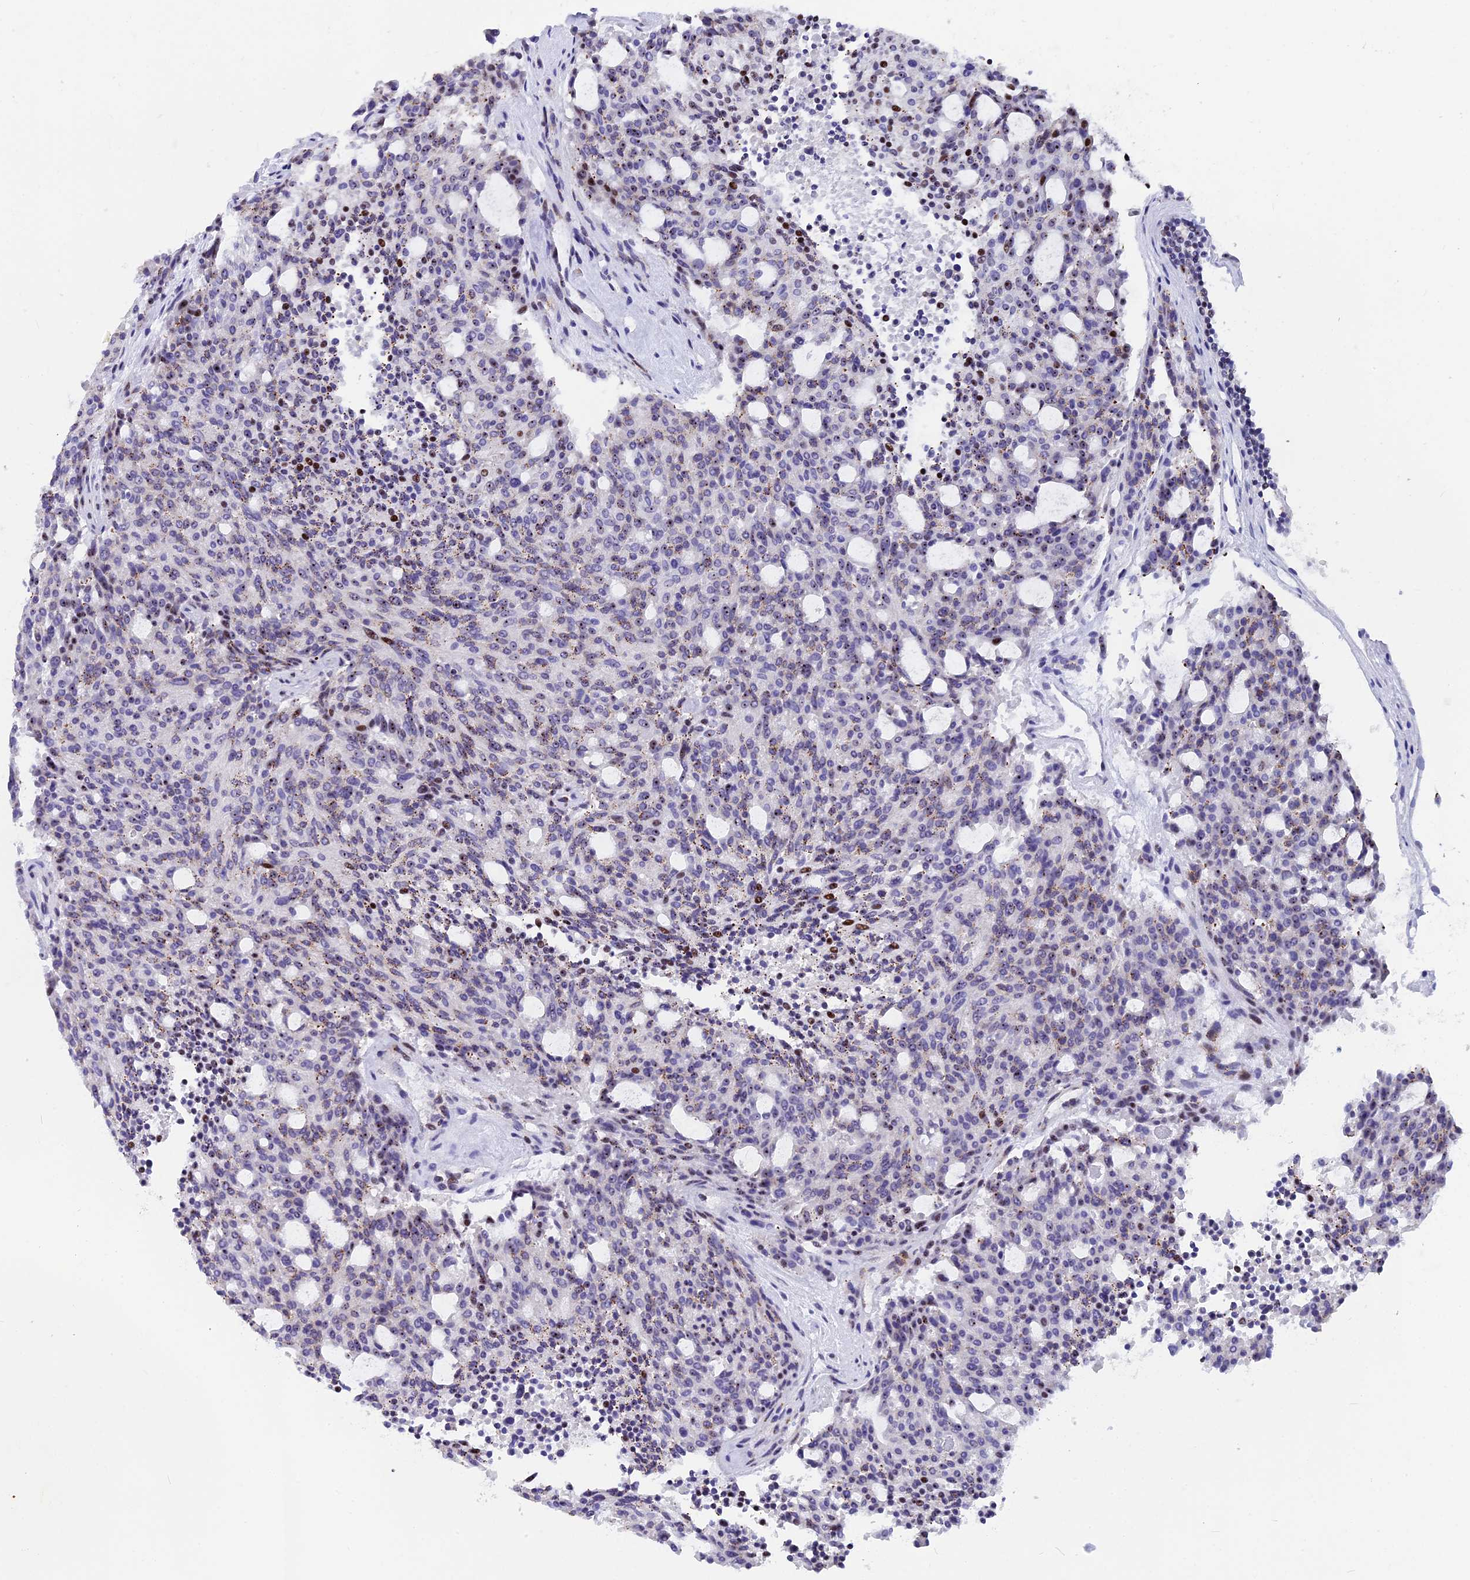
{"staining": {"intensity": "strong", "quantity": "<25%", "location": "nuclear"}, "tissue": "carcinoid", "cell_type": "Tumor cells", "image_type": "cancer", "snomed": [{"axis": "morphology", "description": "Carcinoid, malignant, NOS"}, {"axis": "topography", "description": "Pancreas"}], "caption": "Carcinoid stained with DAB immunohistochemistry (IHC) shows medium levels of strong nuclear positivity in about <25% of tumor cells.", "gene": "NSA2", "patient": {"sex": "female", "age": 54}}